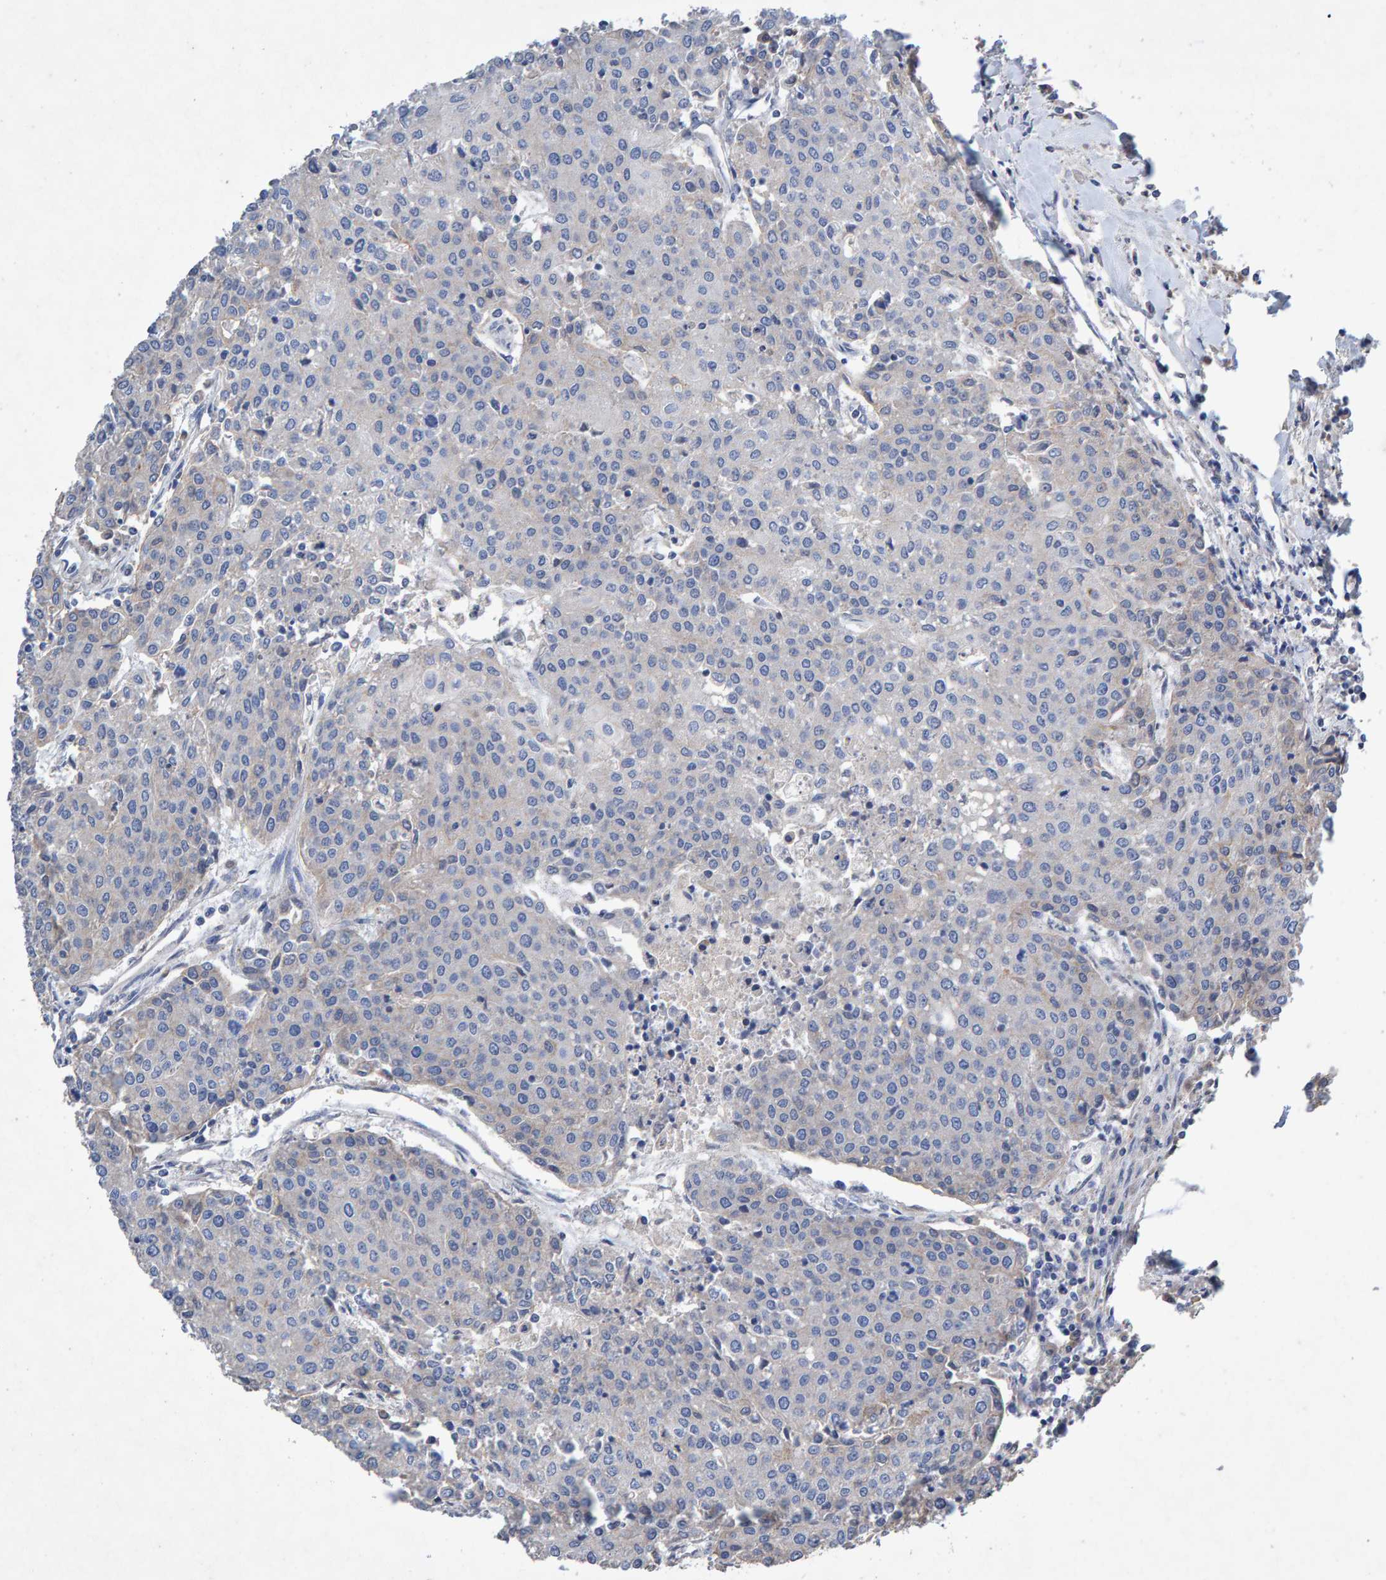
{"staining": {"intensity": "negative", "quantity": "none", "location": "none"}, "tissue": "urothelial cancer", "cell_type": "Tumor cells", "image_type": "cancer", "snomed": [{"axis": "morphology", "description": "Urothelial carcinoma, High grade"}, {"axis": "topography", "description": "Urinary bladder"}], "caption": "Protein analysis of urothelial cancer displays no significant staining in tumor cells. The staining is performed using DAB (3,3'-diaminobenzidine) brown chromogen with nuclei counter-stained in using hematoxylin.", "gene": "EFR3A", "patient": {"sex": "female", "age": 85}}